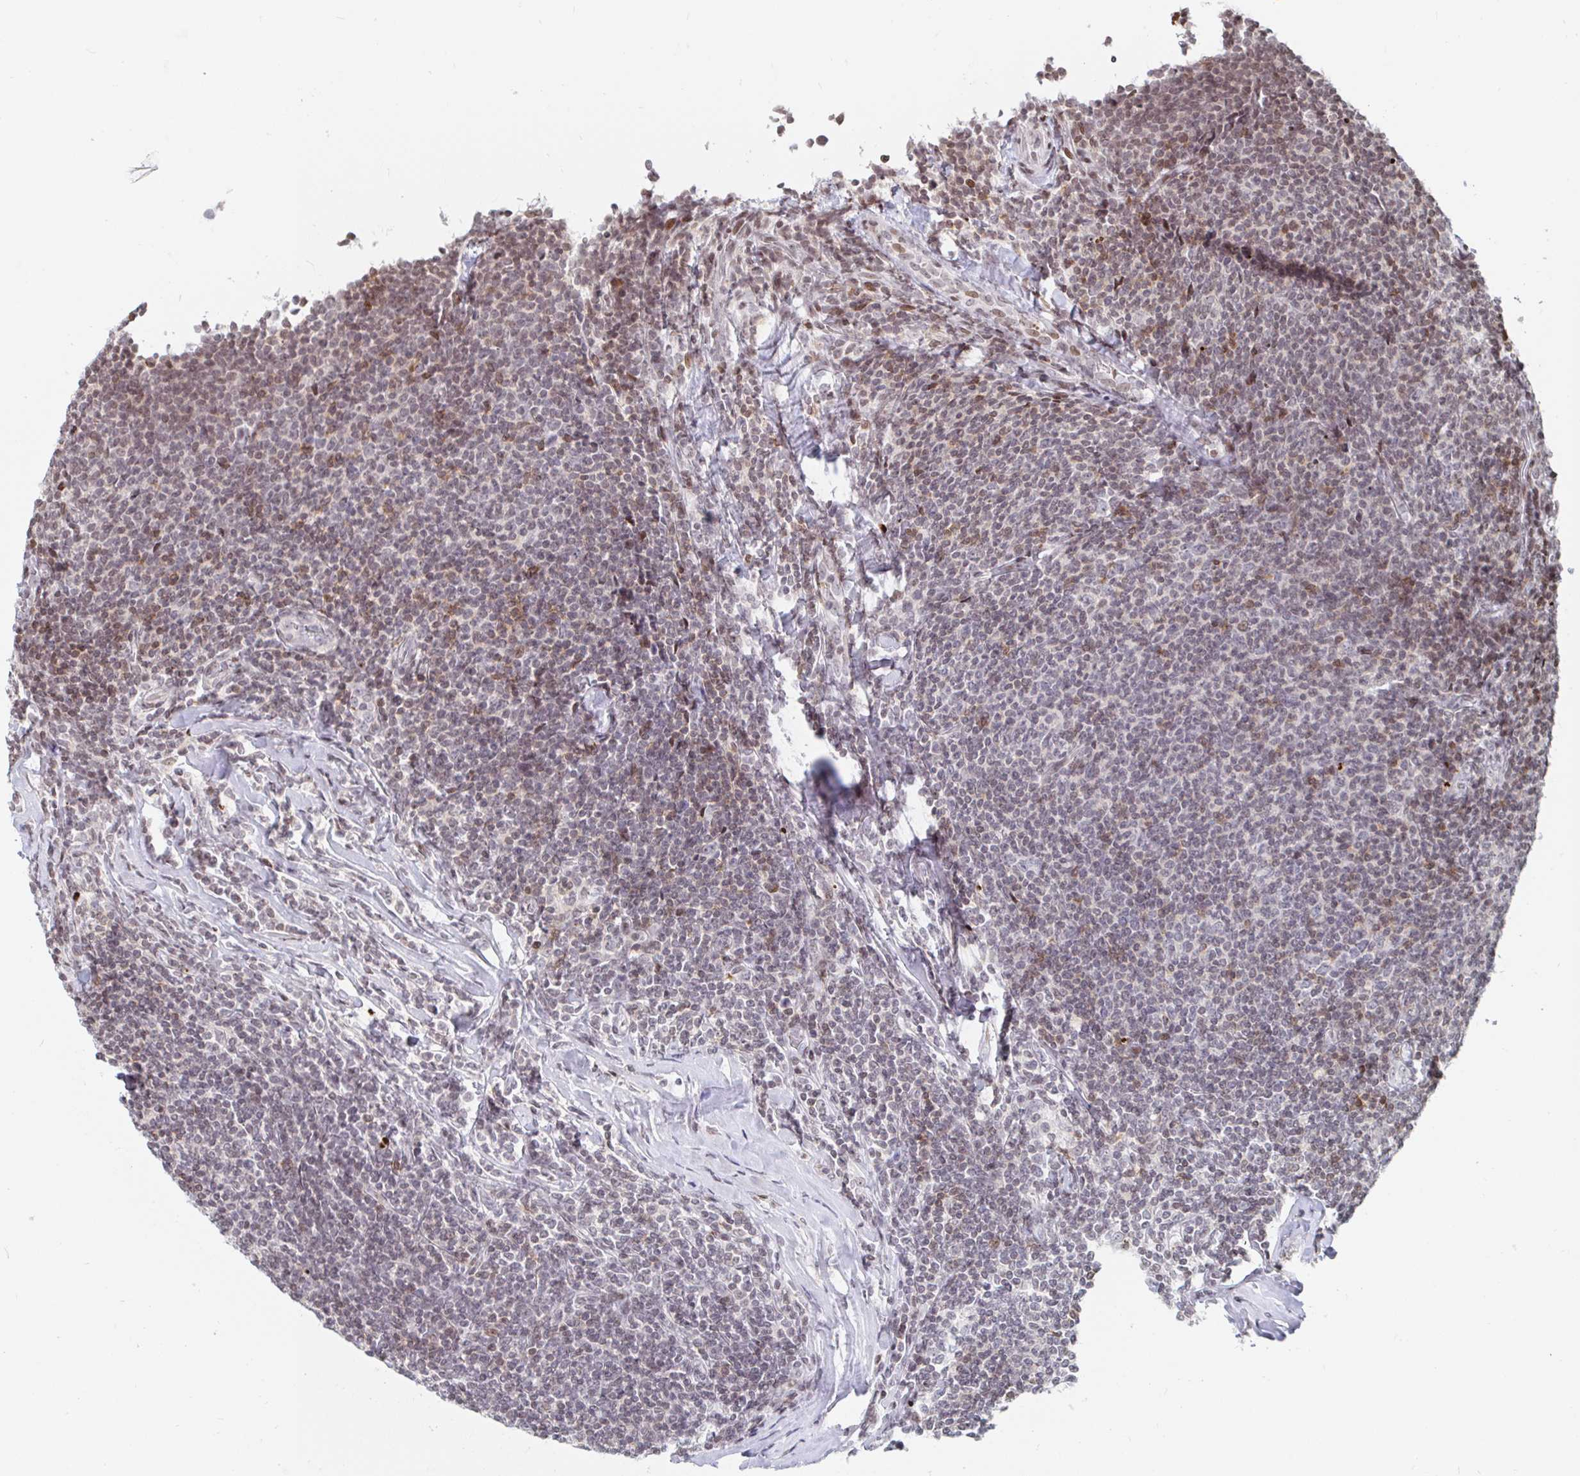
{"staining": {"intensity": "weak", "quantity": "25%-75%", "location": "nuclear"}, "tissue": "lymphoma", "cell_type": "Tumor cells", "image_type": "cancer", "snomed": [{"axis": "morphology", "description": "Malignant lymphoma, non-Hodgkin's type, Low grade"}, {"axis": "topography", "description": "Lymph node"}], "caption": "A histopathology image showing weak nuclear positivity in approximately 25%-75% of tumor cells in low-grade malignant lymphoma, non-Hodgkin's type, as visualized by brown immunohistochemical staining.", "gene": "HOXC10", "patient": {"sex": "male", "age": 52}}